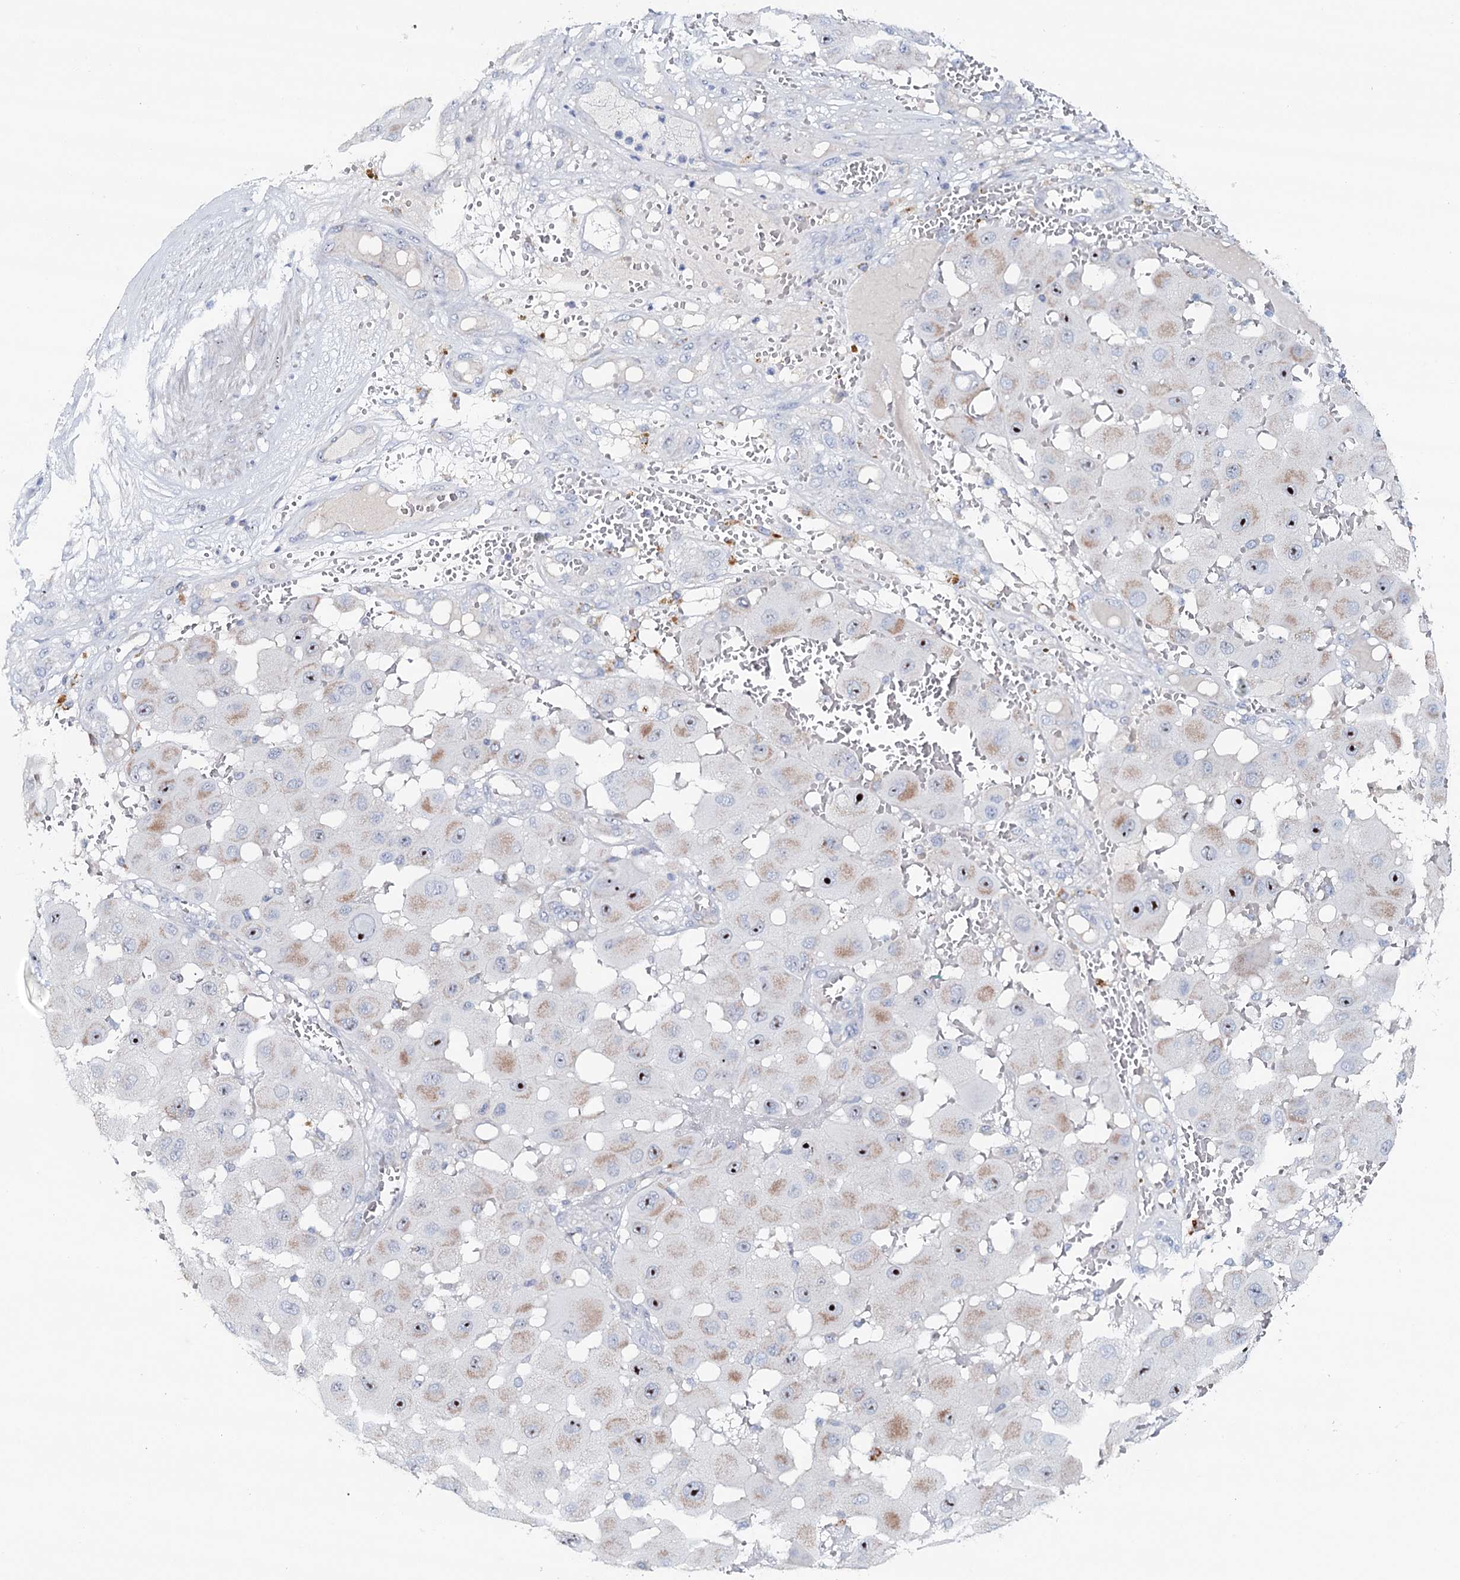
{"staining": {"intensity": "weak", "quantity": "<25%", "location": "cytoplasmic/membranous,nuclear"}, "tissue": "melanoma", "cell_type": "Tumor cells", "image_type": "cancer", "snomed": [{"axis": "morphology", "description": "Malignant melanoma, NOS"}, {"axis": "topography", "description": "Skin"}], "caption": "This is an IHC photomicrograph of melanoma. There is no positivity in tumor cells.", "gene": "RBM43", "patient": {"sex": "female", "age": 81}}